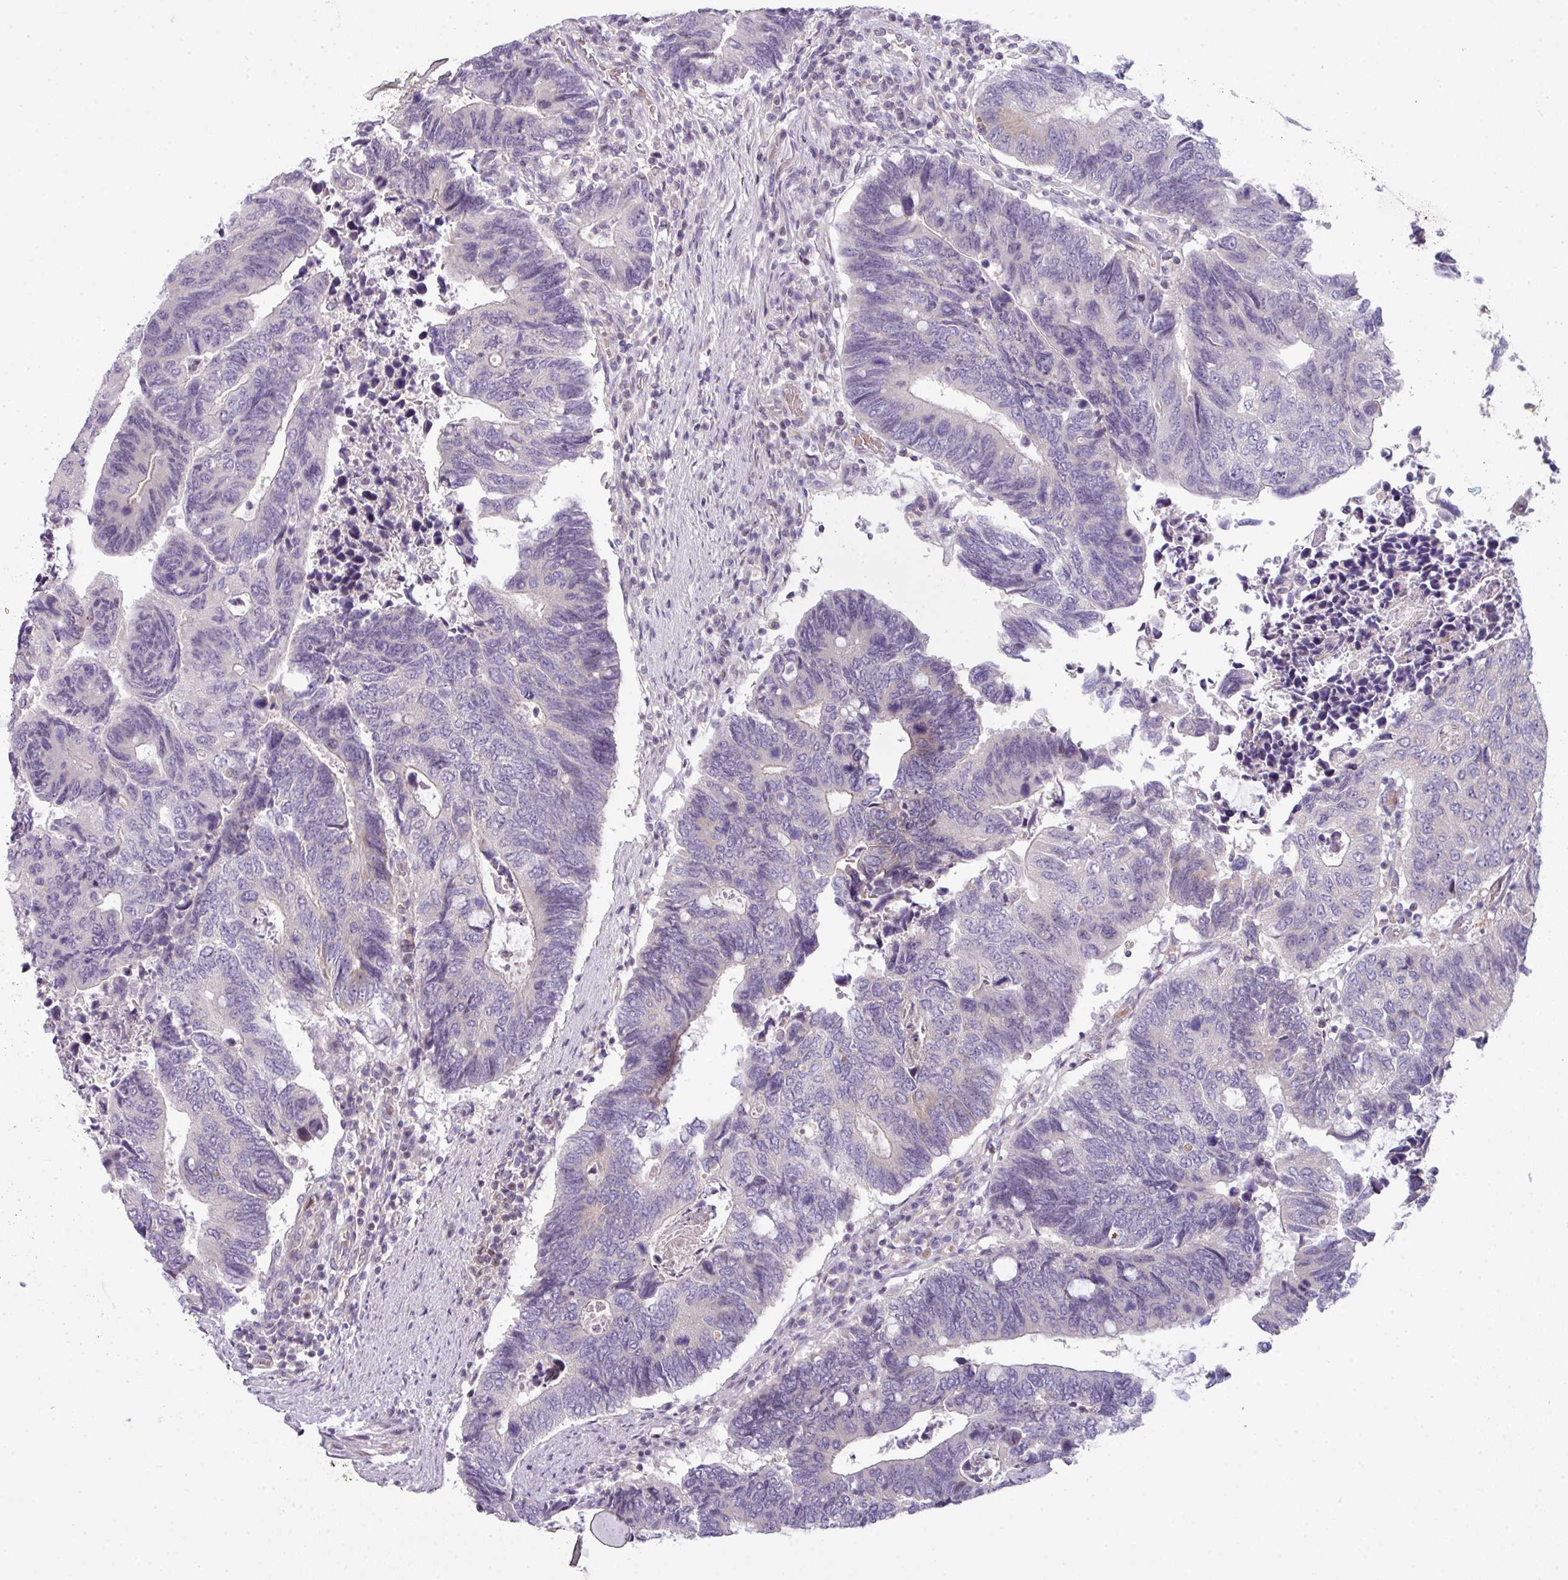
{"staining": {"intensity": "negative", "quantity": "none", "location": "none"}, "tissue": "colorectal cancer", "cell_type": "Tumor cells", "image_type": "cancer", "snomed": [{"axis": "morphology", "description": "Adenocarcinoma, NOS"}, {"axis": "topography", "description": "Colon"}], "caption": "A high-resolution micrograph shows IHC staining of colorectal cancer, which reveals no significant positivity in tumor cells.", "gene": "STAT5A", "patient": {"sex": "male", "age": 87}}